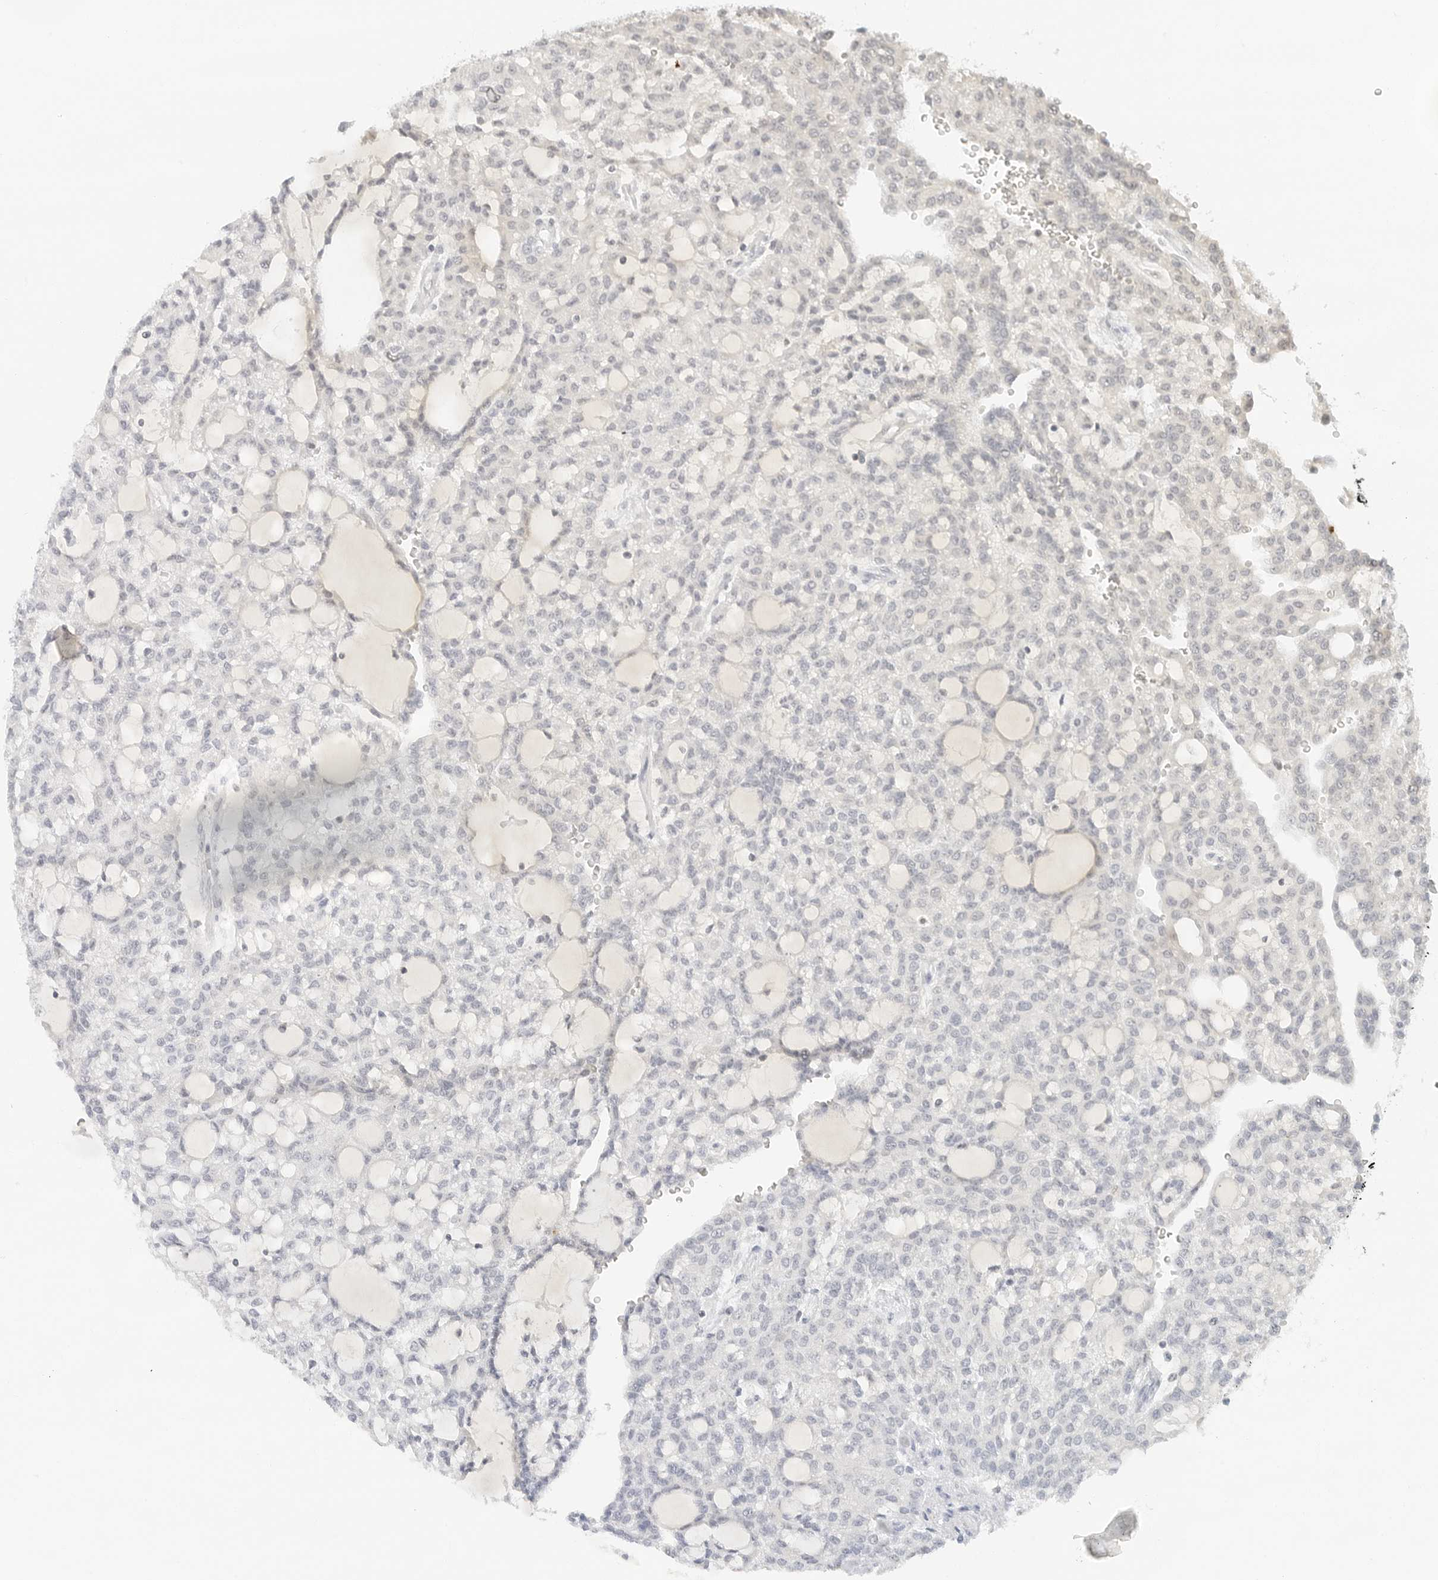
{"staining": {"intensity": "negative", "quantity": "none", "location": "none"}, "tissue": "renal cancer", "cell_type": "Tumor cells", "image_type": "cancer", "snomed": [{"axis": "morphology", "description": "Adenocarcinoma, NOS"}, {"axis": "topography", "description": "Kidney"}], "caption": "IHC of human adenocarcinoma (renal) shows no expression in tumor cells. Nuclei are stained in blue.", "gene": "NEO1", "patient": {"sex": "male", "age": 63}}